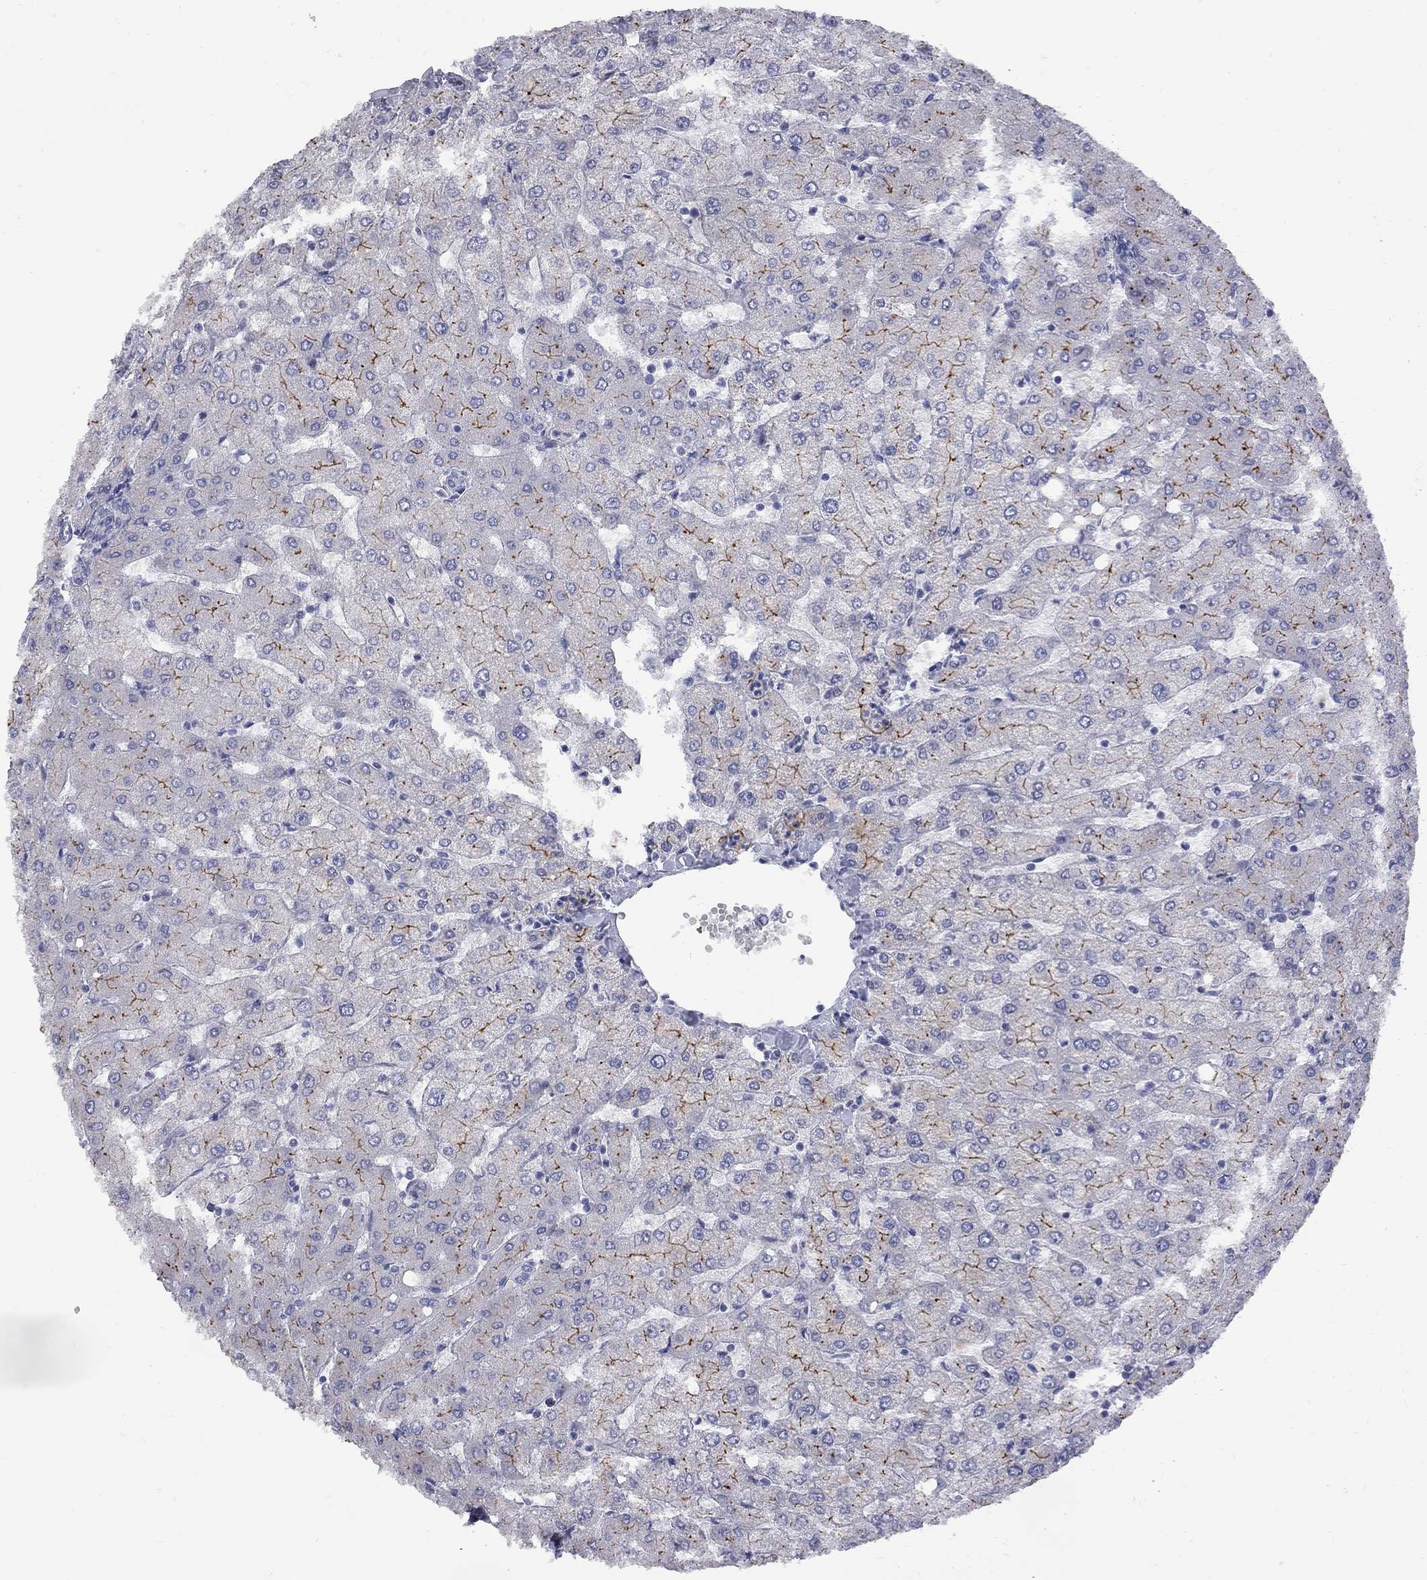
{"staining": {"intensity": "negative", "quantity": "none", "location": "none"}, "tissue": "liver", "cell_type": "Cholangiocytes", "image_type": "normal", "snomed": [{"axis": "morphology", "description": "Normal tissue, NOS"}, {"axis": "topography", "description": "Liver"}], "caption": "Micrograph shows no significant protein positivity in cholangiocytes of normal liver.", "gene": "ABCB4", "patient": {"sex": "female", "age": 54}}